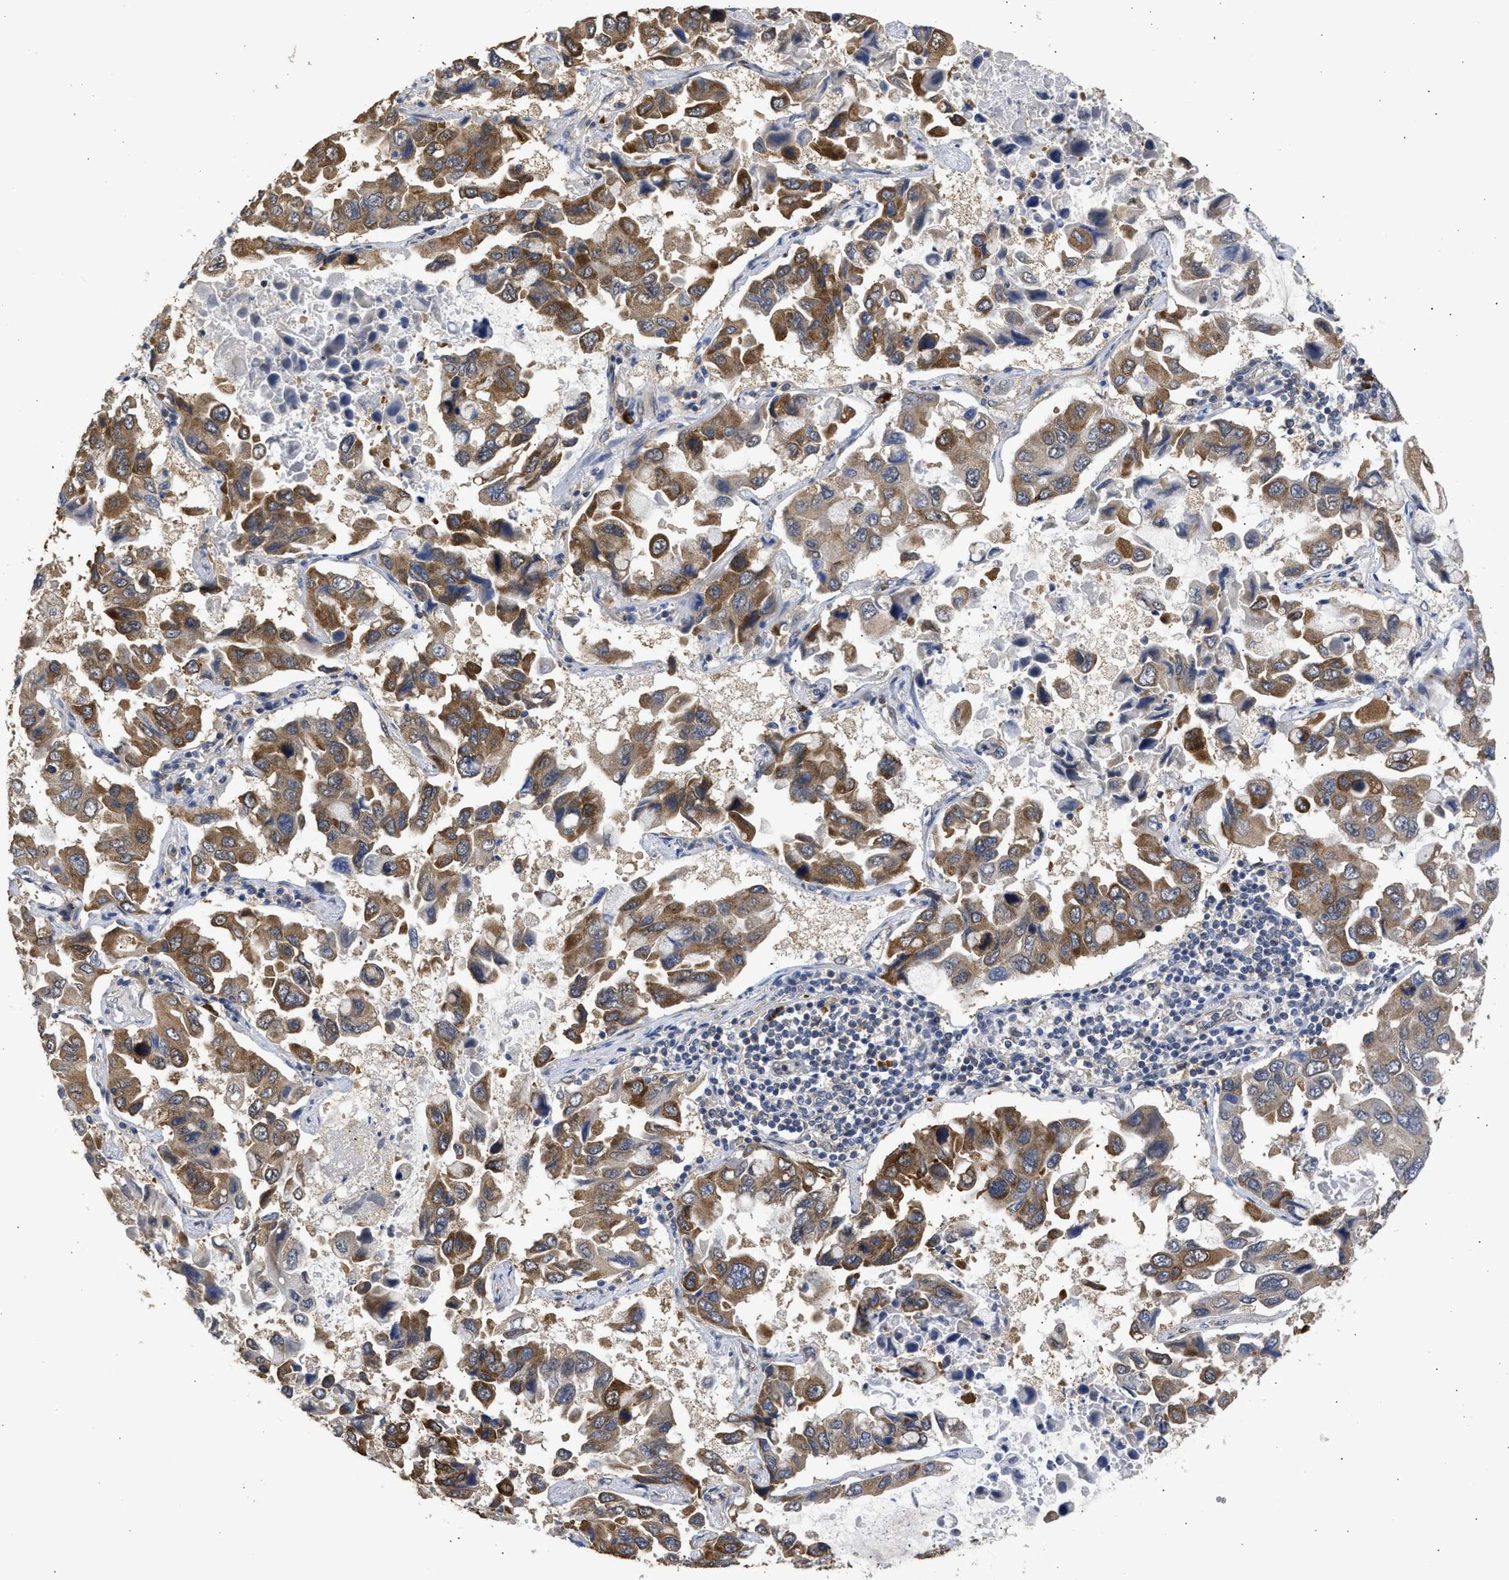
{"staining": {"intensity": "moderate", "quantity": ">75%", "location": "cytoplasmic/membranous"}, "tissue": "lung cancer", "cell_type": "Tumor cells", "image_type": "cancer", "snomed": [{"axis": "morphology", "description": "Adenocarcinoma, NOS"}, {"axis": "topography", "description": "Lung"}], "caption": "Moderate cytoplasmic/membranous expression for a protein is seen in approximately >75% of tumor cells of adenocarcinoma (lung) using immunohistochemistry.", "gene": "DNAJC1", "patient": {"sex": "male", "age": 64}}